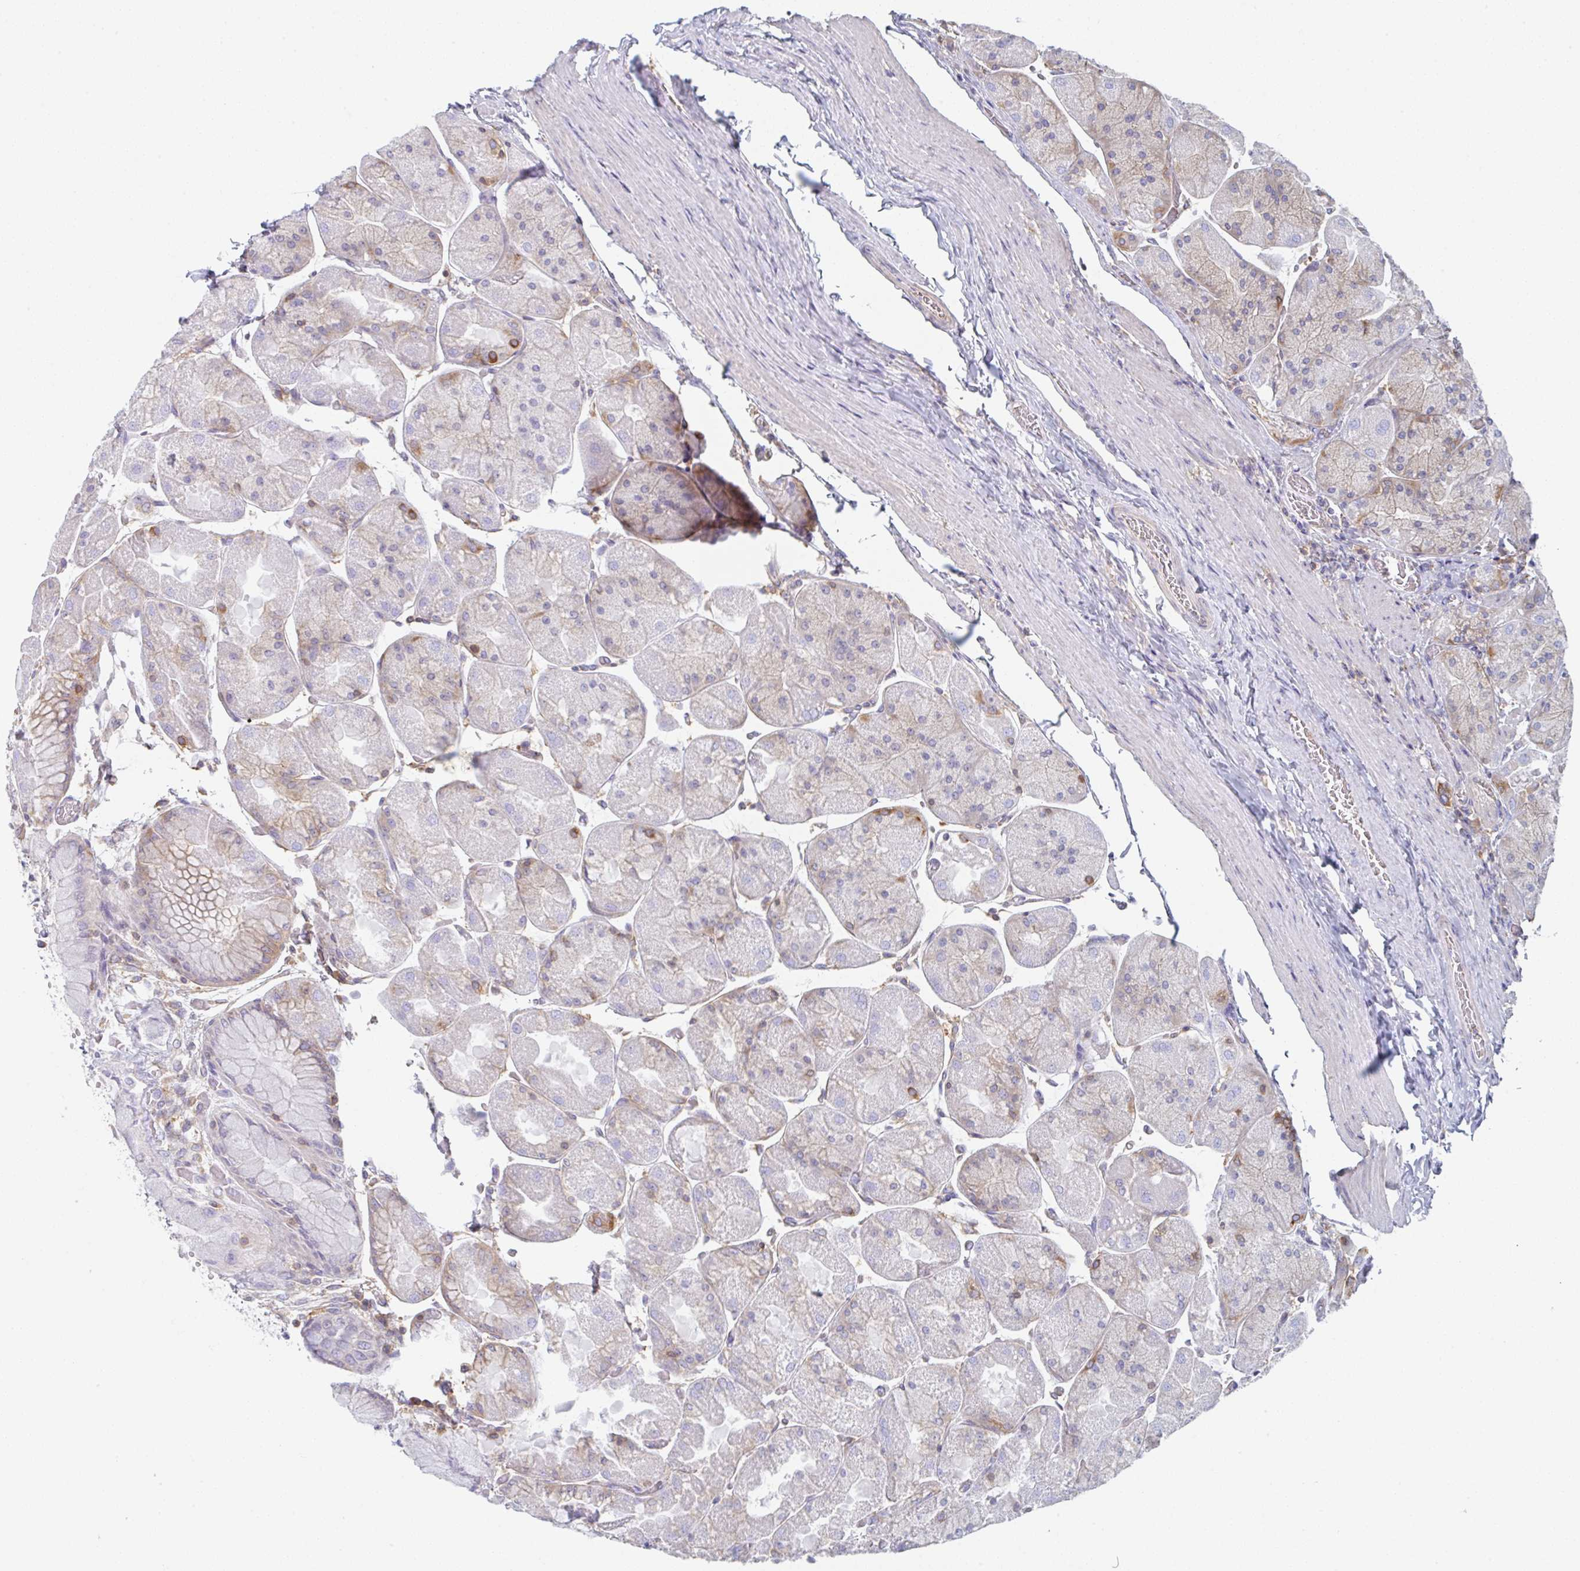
{"staining": {"intensity": "moderate", "quantity": "25%-75%", "location": "cytoplasmic/membranous"}, "tissue": "stomach", "cell_type": "Glandular cells", "image_type": "normal", "snomed": [{"axis": "morphology", "description": "Normal tissue, NOS"}, {"axis": "topography", "description": "Stomach"}], "caption": "IHC of normal human stomach shows medium levels of moderate cytoplasmic/membranous staining in about 25%-75% of glandular cells.", "gene": "AMPD2", "patient": {"sex": "female", "age": 61}}